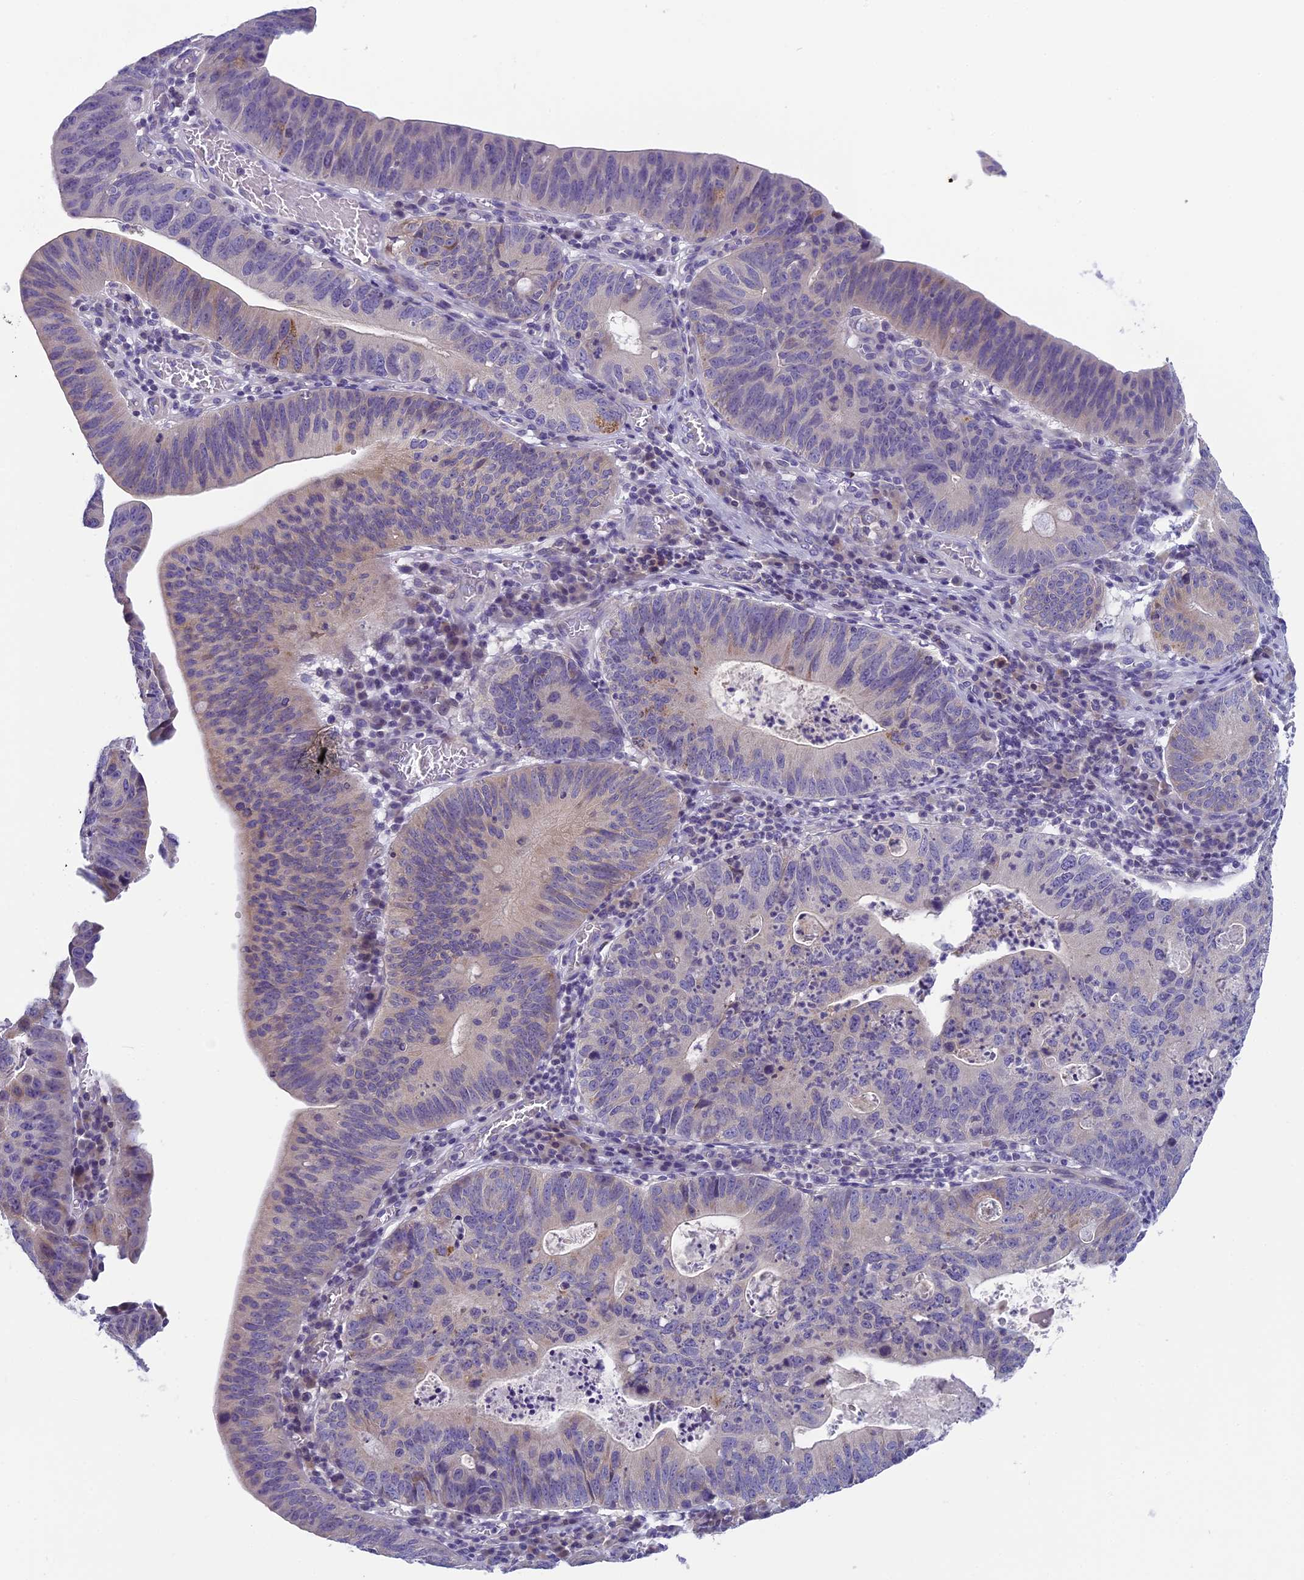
{"staining": {"intensity": "negative", "quantity": "none", "location": "none"}, "tissue": "stomach cancer", "cell_type": "Tumor cells", "image_type": "cancer", "snomed": [{"axis": "morphology", "description": "Adenocarcinoma, NOS"}, {"axis": "topography", "description": "Stomach"}], "caption": "Tumor cells show no significant positivity in stomach cancer (adenocarcinoma). Brightfield microscopy of immunohistochemistry stained with DAB (3,3'-diaminobenzidine) (brown) and hematoxylin (blue), captured at high magnification.", "gene": "ARHGEF37", "patient": {"sex": "male", "age": 59}}